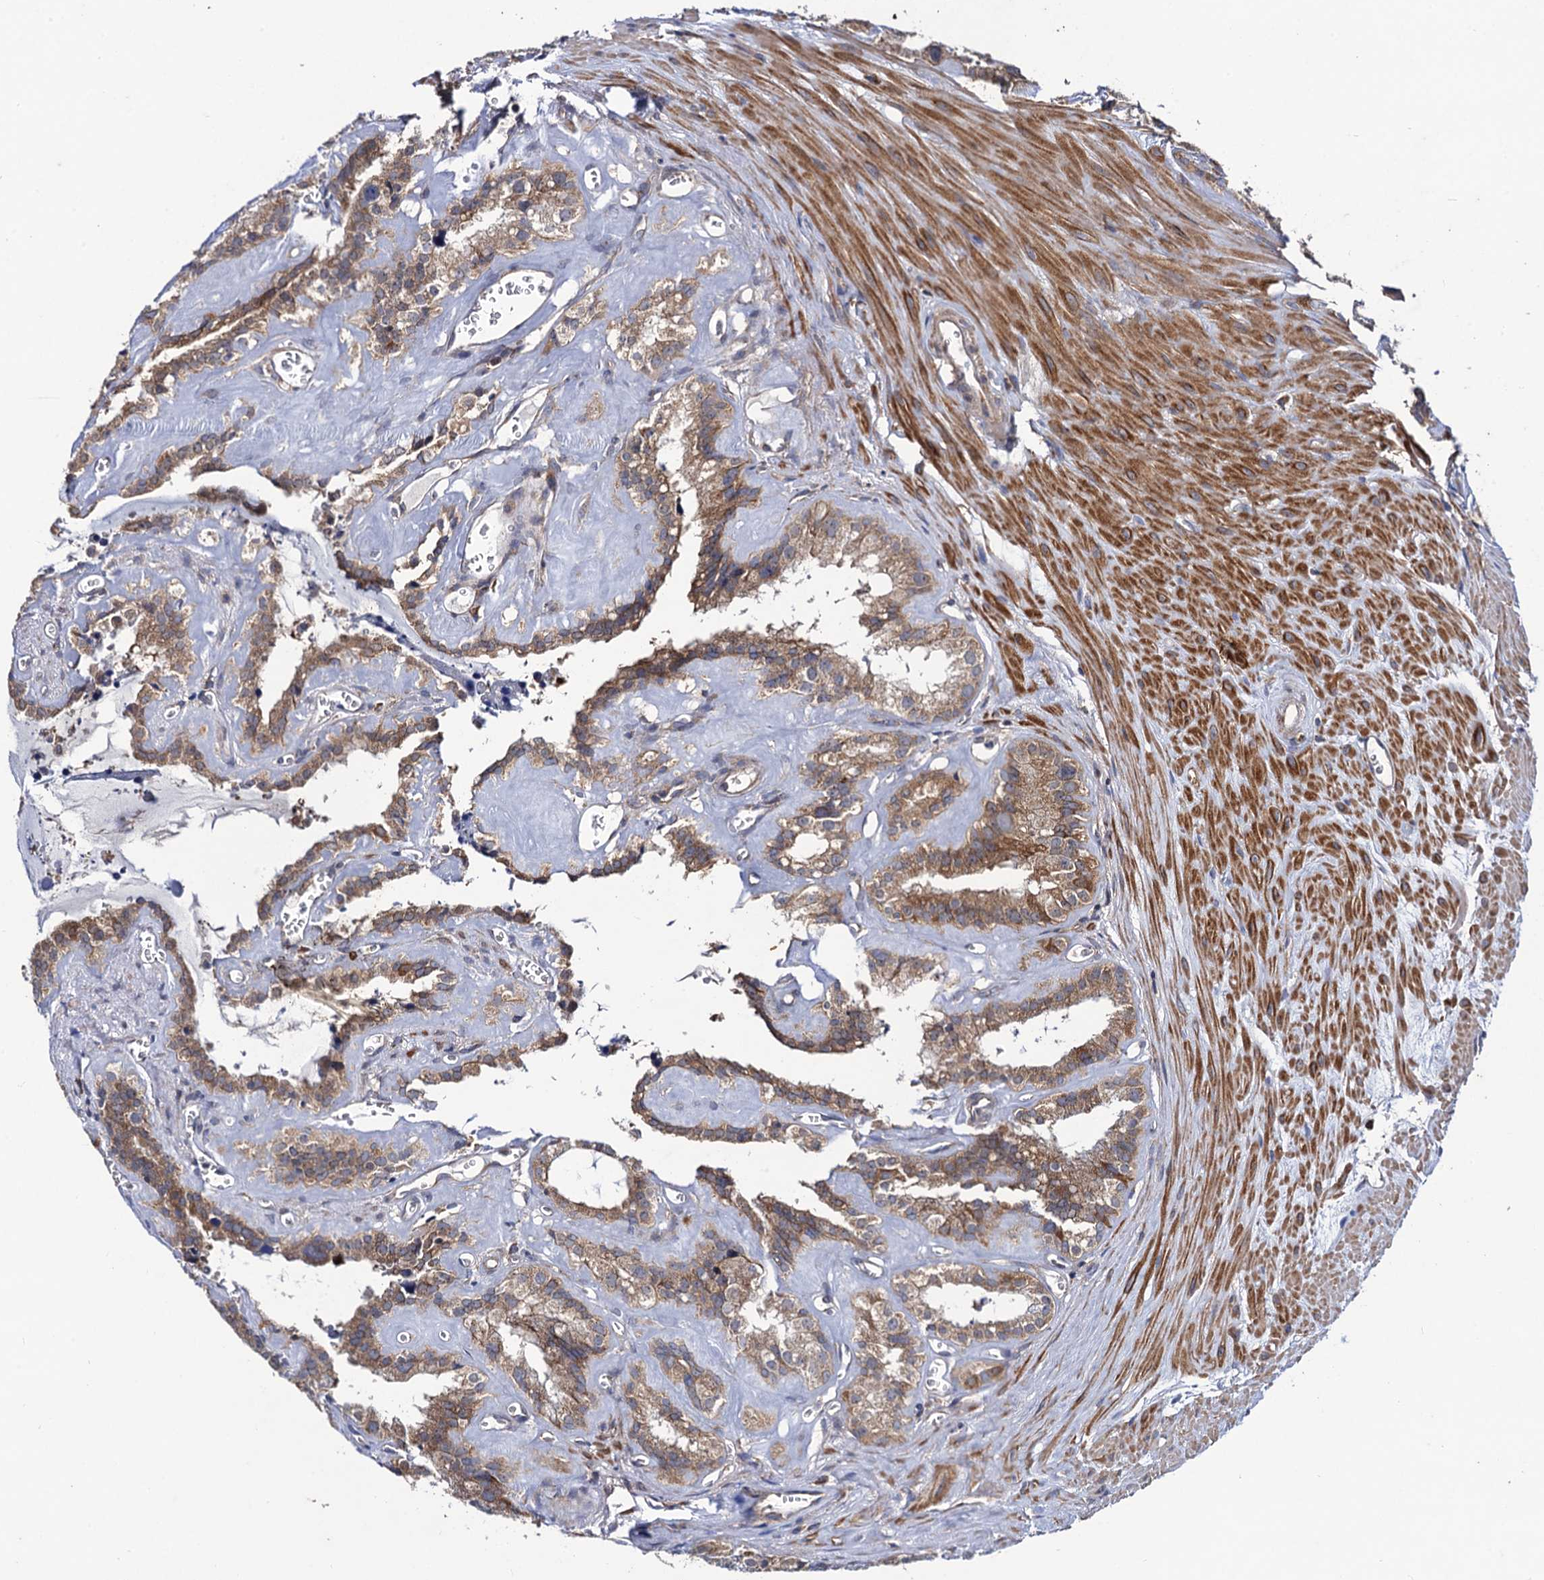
{"staining": {"intensity": "moderate", "quantity": ">75%", "location": "cytoplasmic/membranous"}, "tissue": "seminal vesicle", "cell_type": "Glandular cells", "image_type": "normal", "snomed": [{"axis": "morphology", "description": "Normal tissue, NOS"}, {"axis": "topography", "description": "Prostate"}, {"axis": "topography", "description": "Seminal veicle"}], "caption": "Immunohistochemical staining of normal seminal vesicle demonstrates moderate cytoplasmic/membranous protein staining in about >75% of glandular cells.", "gene": "DYDC1", "patient": {"sex": "male", "age": 59}}